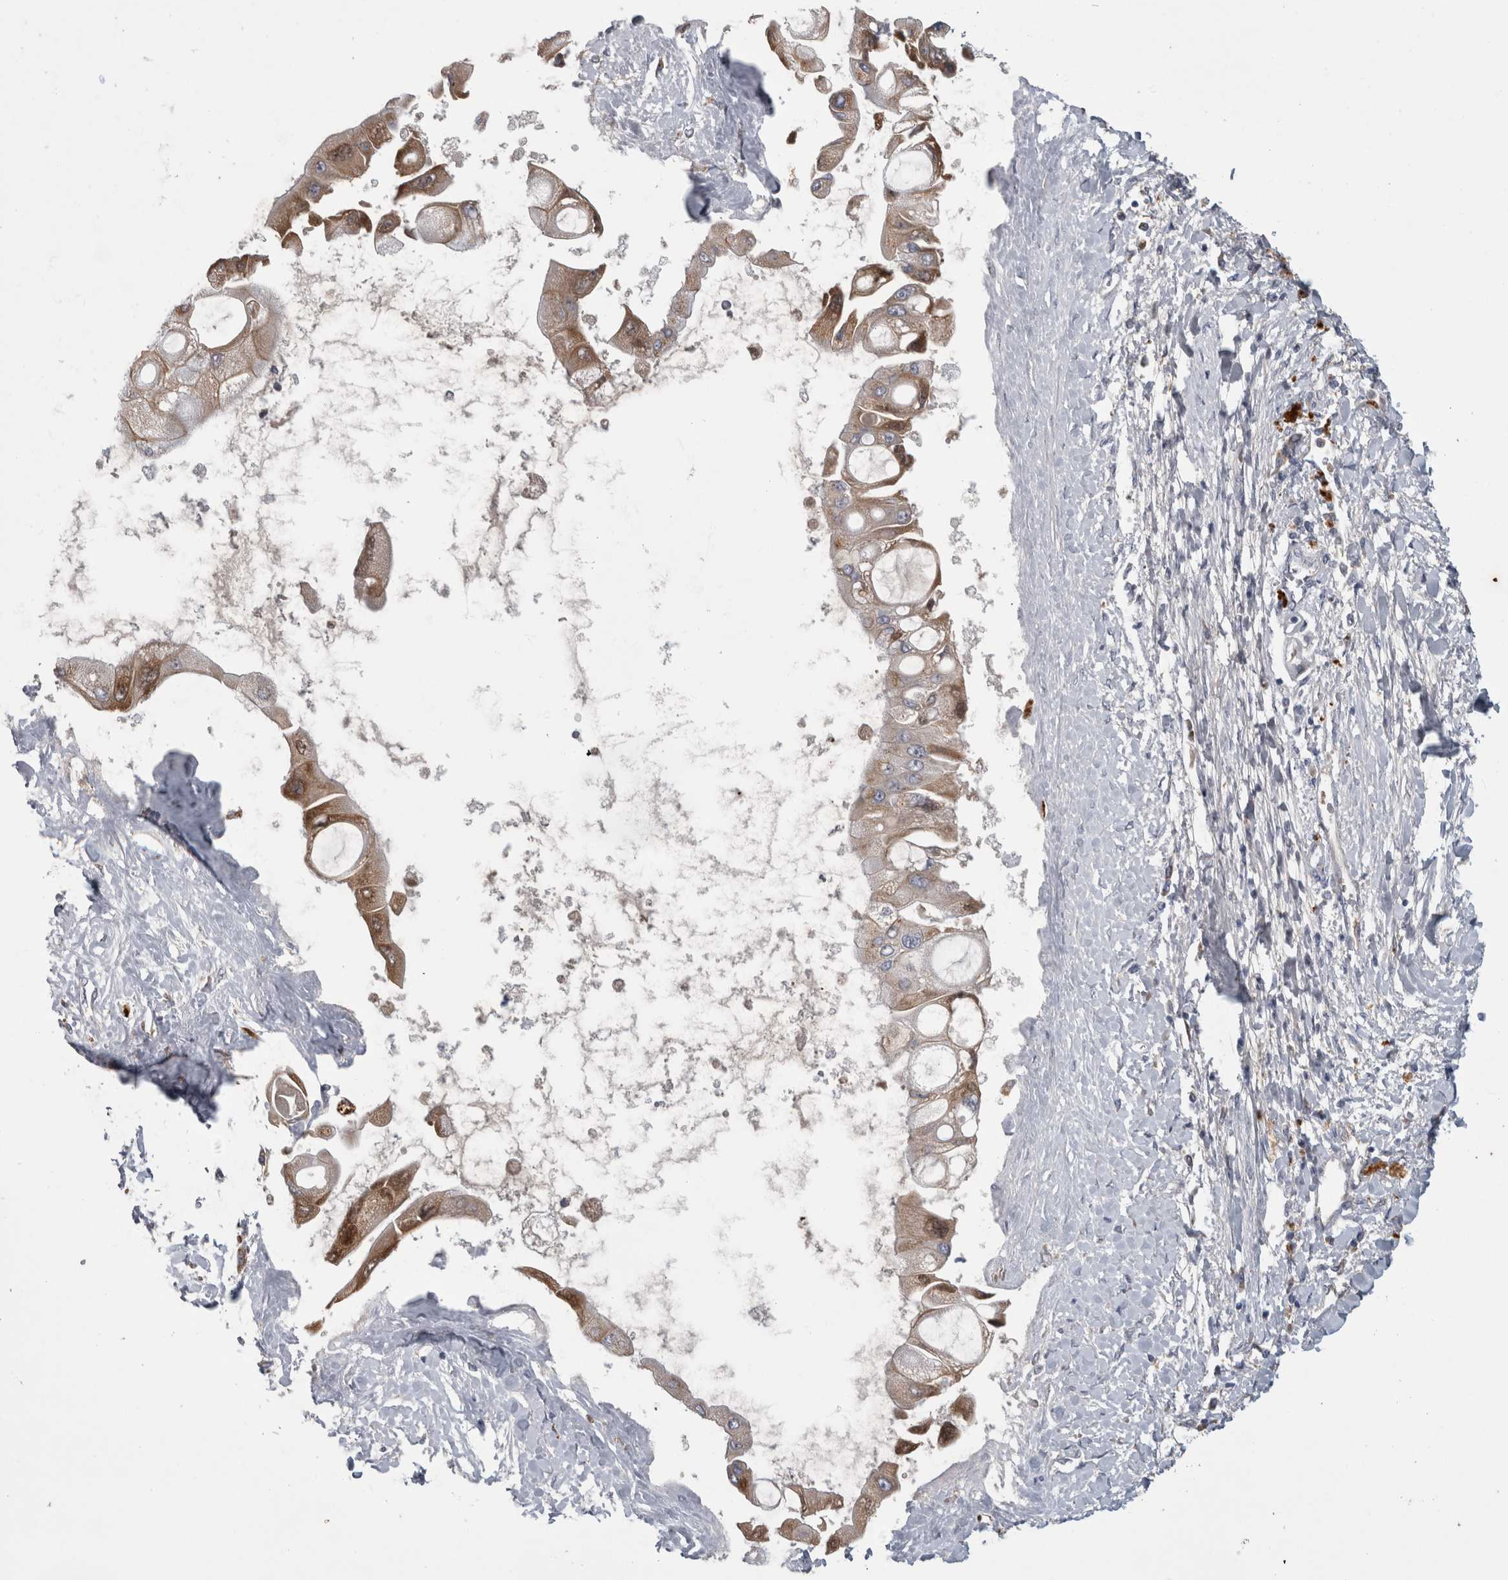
{"staining": {"intensity": "moderate", "quantity": ">75%", "location": "cytoplasmic/membranous"}, "tissue": "liver cancer", "cell_type": "Tumor cells", "image_type": "cancer", "snomed": [{"axis": "morphology", "description": "Cholangiocarcinoma"}, {"axis": "topography", "description": "Liver"}], "caption": "Protein expression analysis of human cholangiocarcinoma (liver) reveals moderate cytoplasmic/membranous staining in approximately >75% of tumor cells.", "gene": "ATXN2", "patient": {"sex": "male", "age": 50}}